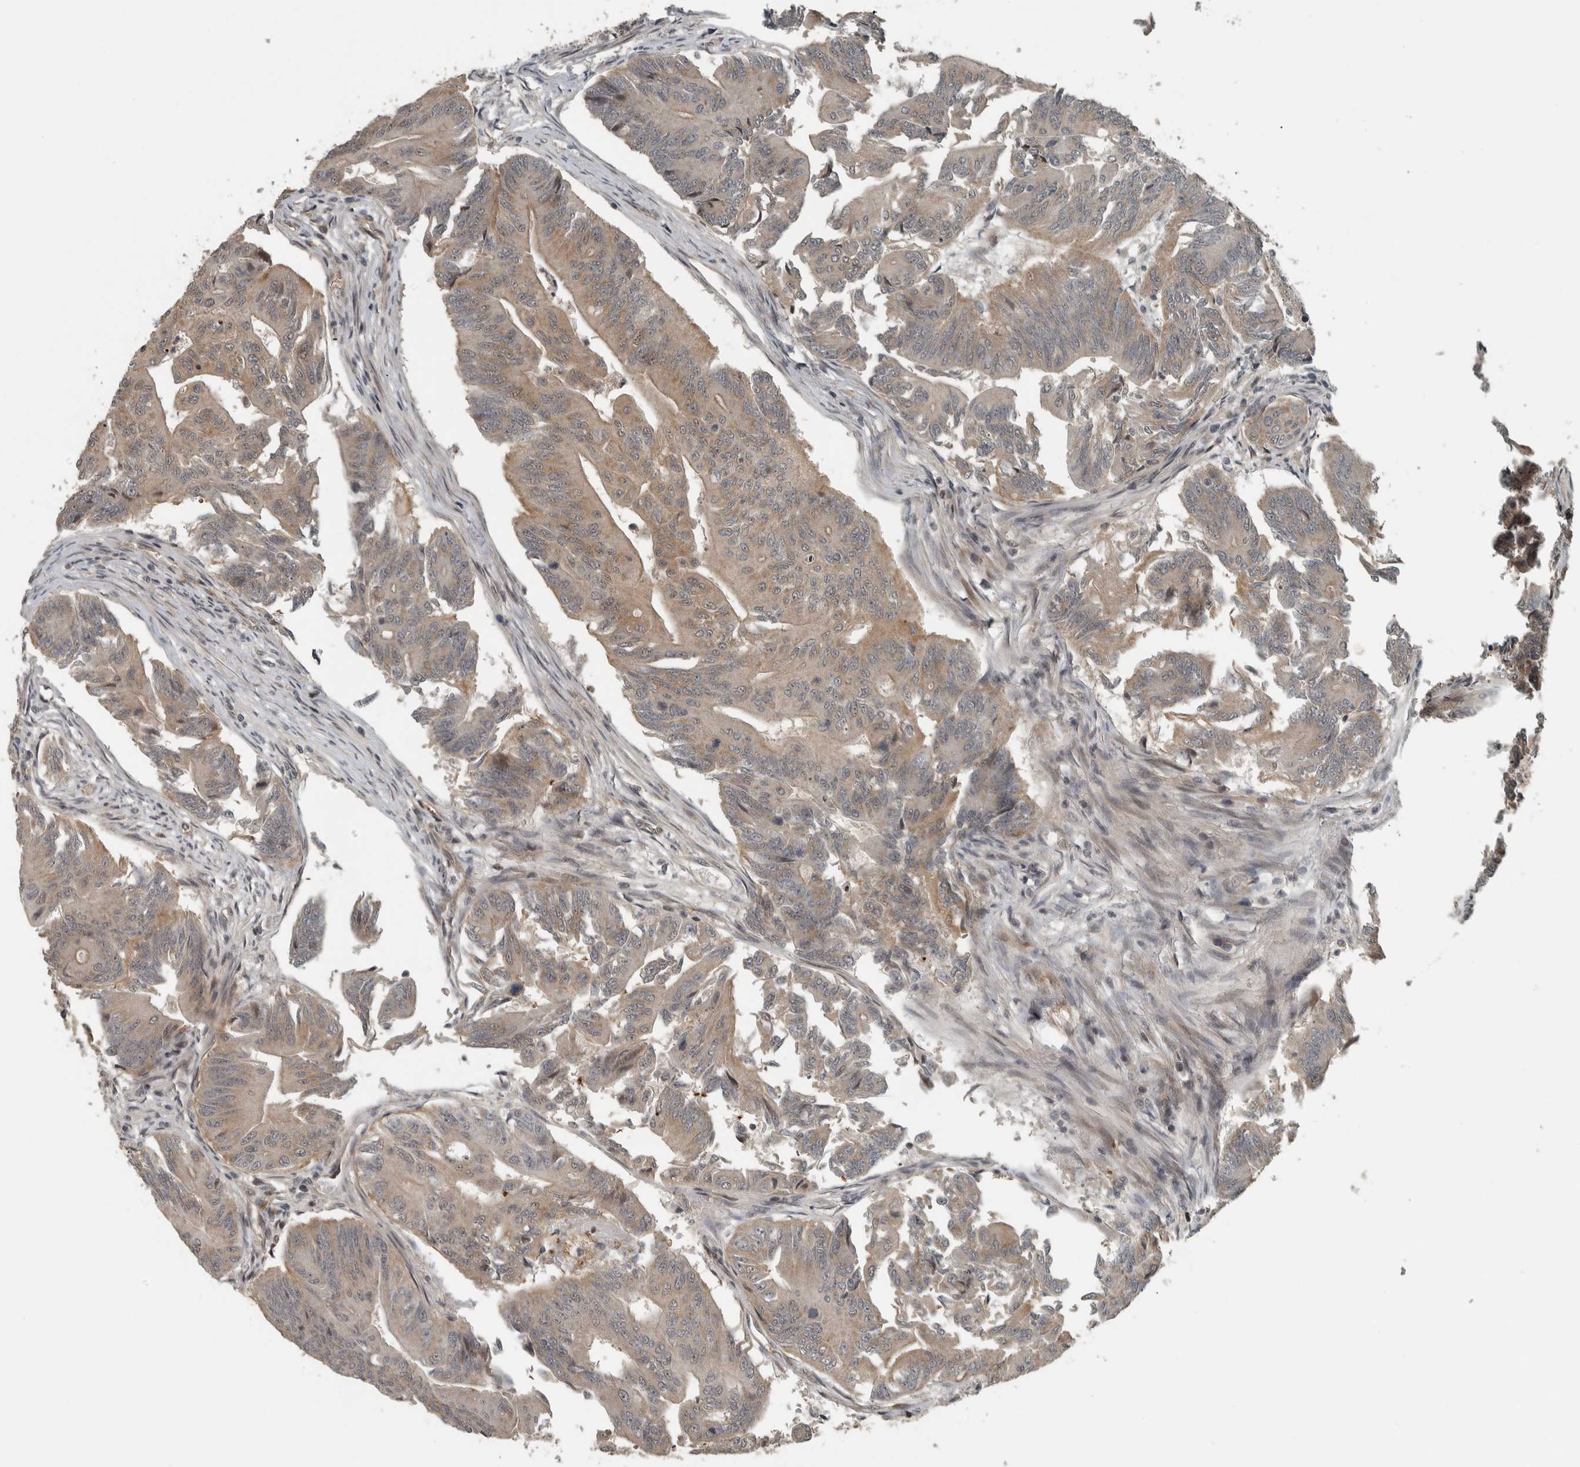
{"staining": {"intensity": "weak", "quantity": "25%-75%", "location": "cytoplasmic/membranous,nuclear"}, "tissue": "colorectal cancer", "cell_type": "Tumor cells", "image_type": "cancer", "snomed": [{"axis": "morphology", "description": "Adenoma, NOS"}, {"axis": "morphology", "description": "Adenocarcinoma, NOS"}, {"axis": "topography", "description": "Colon"}], "caption": "The photomicrograph reveals immunohistochemical staining of colorectal cancer. There is weak cytoplasmic/membranous and nuclear staining is appreciated in about 25%-75% of tumor cells.", "gene": "NAPG", "patient": {"sex": "male", "age": 79}}